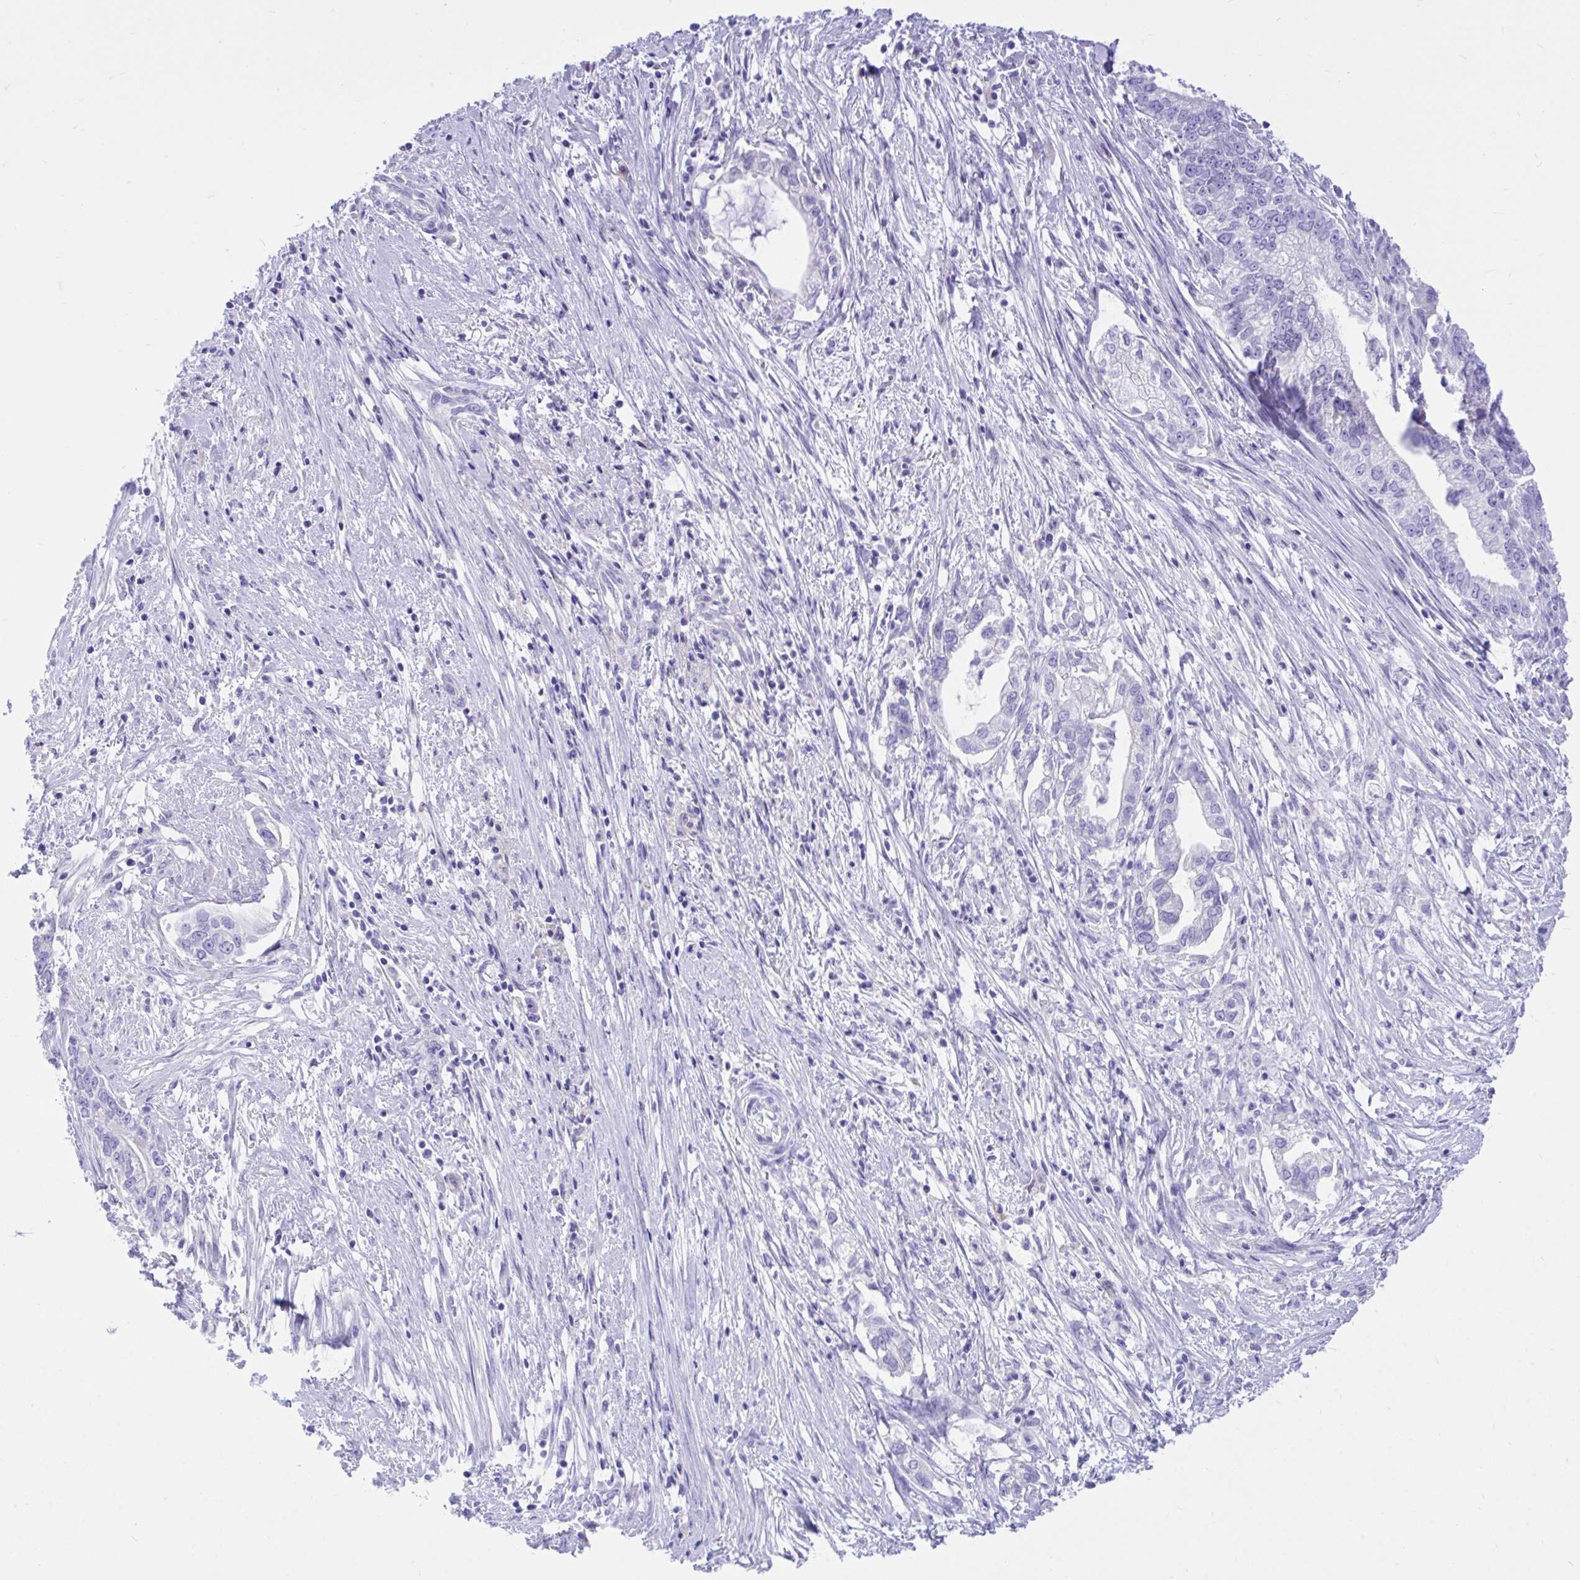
{"staining": {"intensity": "negative", "quantity": "none", "location": "none"}, "tissue": "pancreatic cancer", "cell_type": "Tumor cells", "image_type": "cancer", "snomed": [{"axis": "morphology", "description": "Adenocarcinoma, NOS"}, {"axis": "topography", "description": "Pancreas"}], "caption": "A high-resolution image shows IHC staining of pancreatic cancer, which displays no significant staining in tumor cells. (Immunohistochemistry (ihc), brightfield microscopy, high magnification).", "gene": "MON1A", "patient": {"sex": "male", "age": 70}}